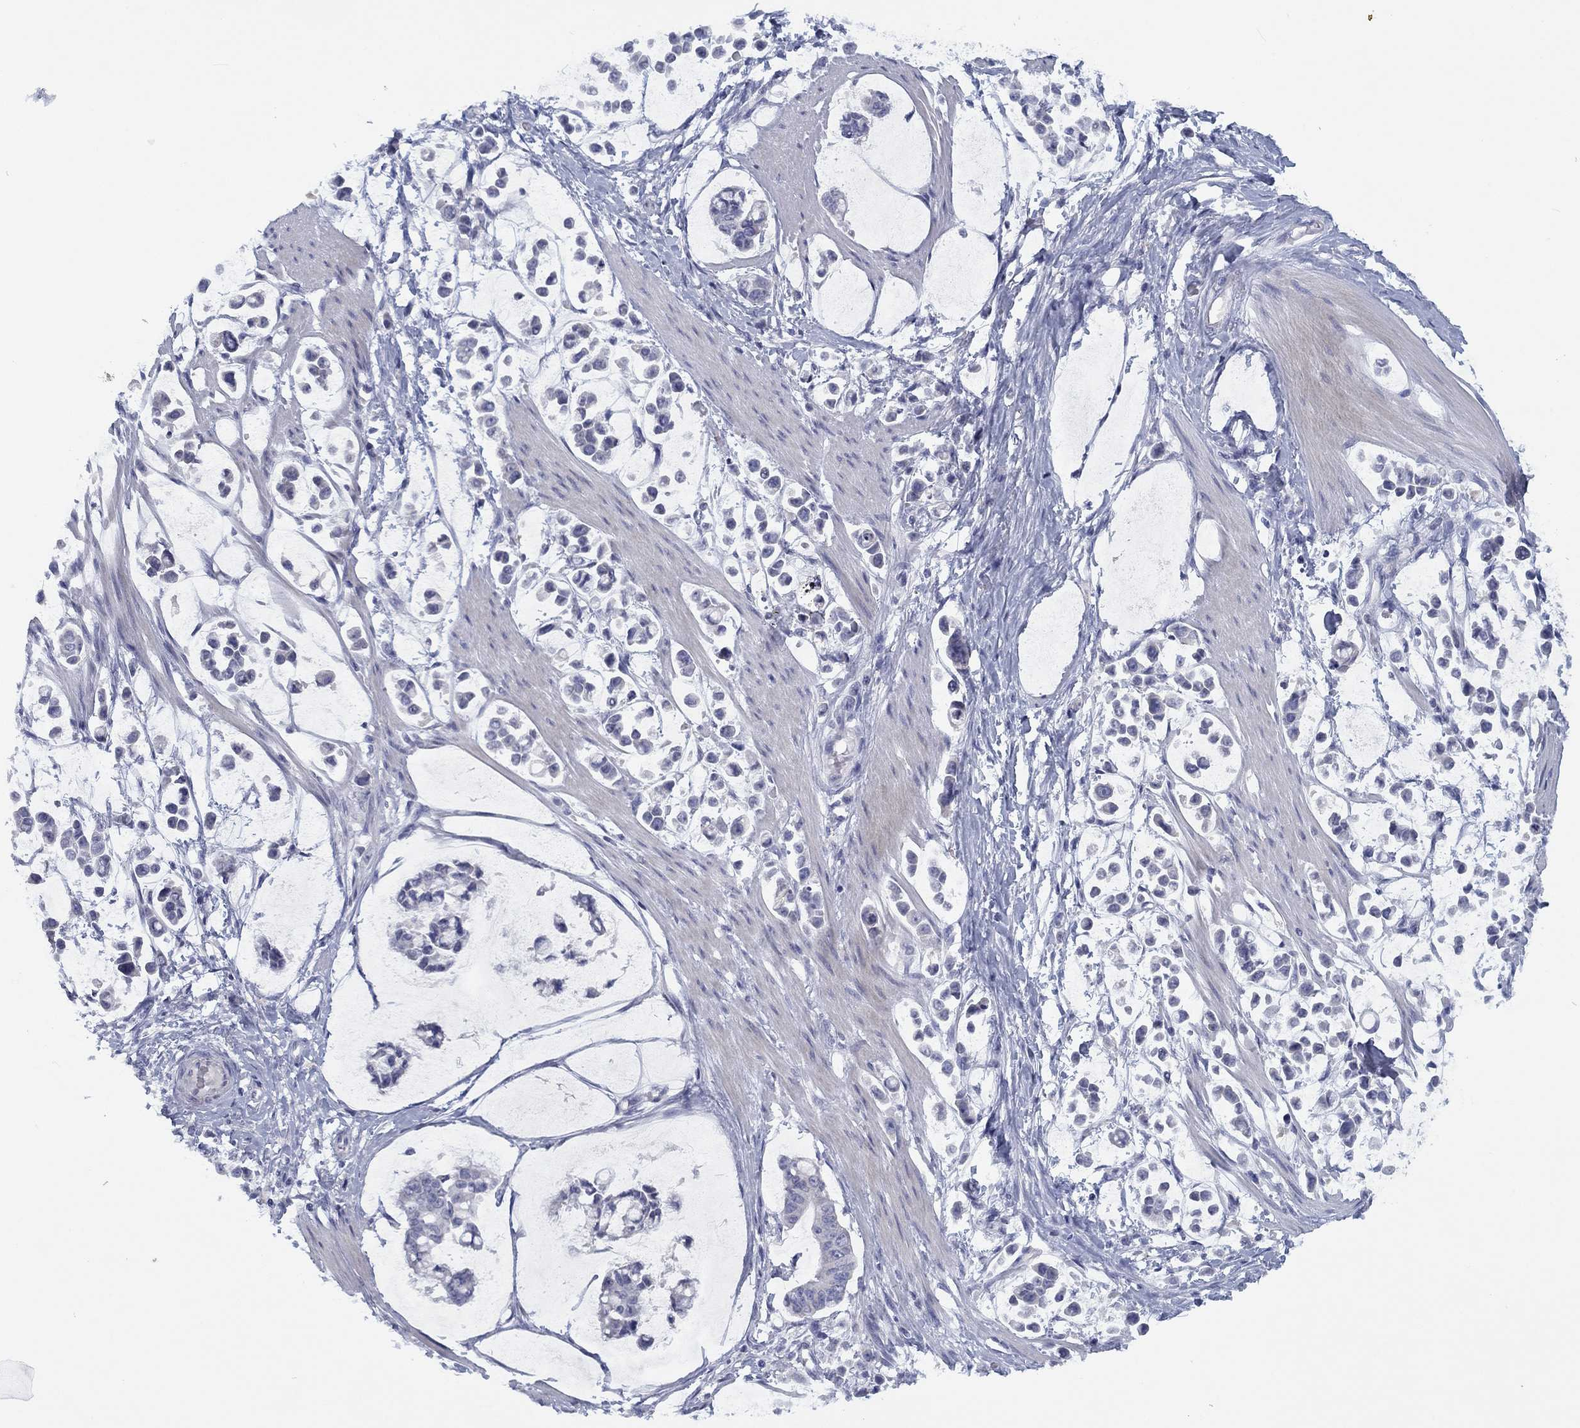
{"staining": {"intensity": "negative", "quantity": "none", "location": "none"}, "tissue": "stomach cancer", "cell_type": "Tumor cells", "image_type": "cancer", "snomed": [{"axis": "morphology", "description": "Adenocarcinoma, NOS"}, {"axis": "topography", "description": "Stomach"}], "caption": "Image shows no protein positivity in tumor cells of stomach adenocarcinoma tissue. Brightfield microscopy of immunohistochemistry (IHC) stained with DAB (3,3'-diaminobenzidine) (brown) and hematoxylin (blue), captured at high magnification.", "gene": "CALB1", "patient": {"sex": "male", "age": 82}}